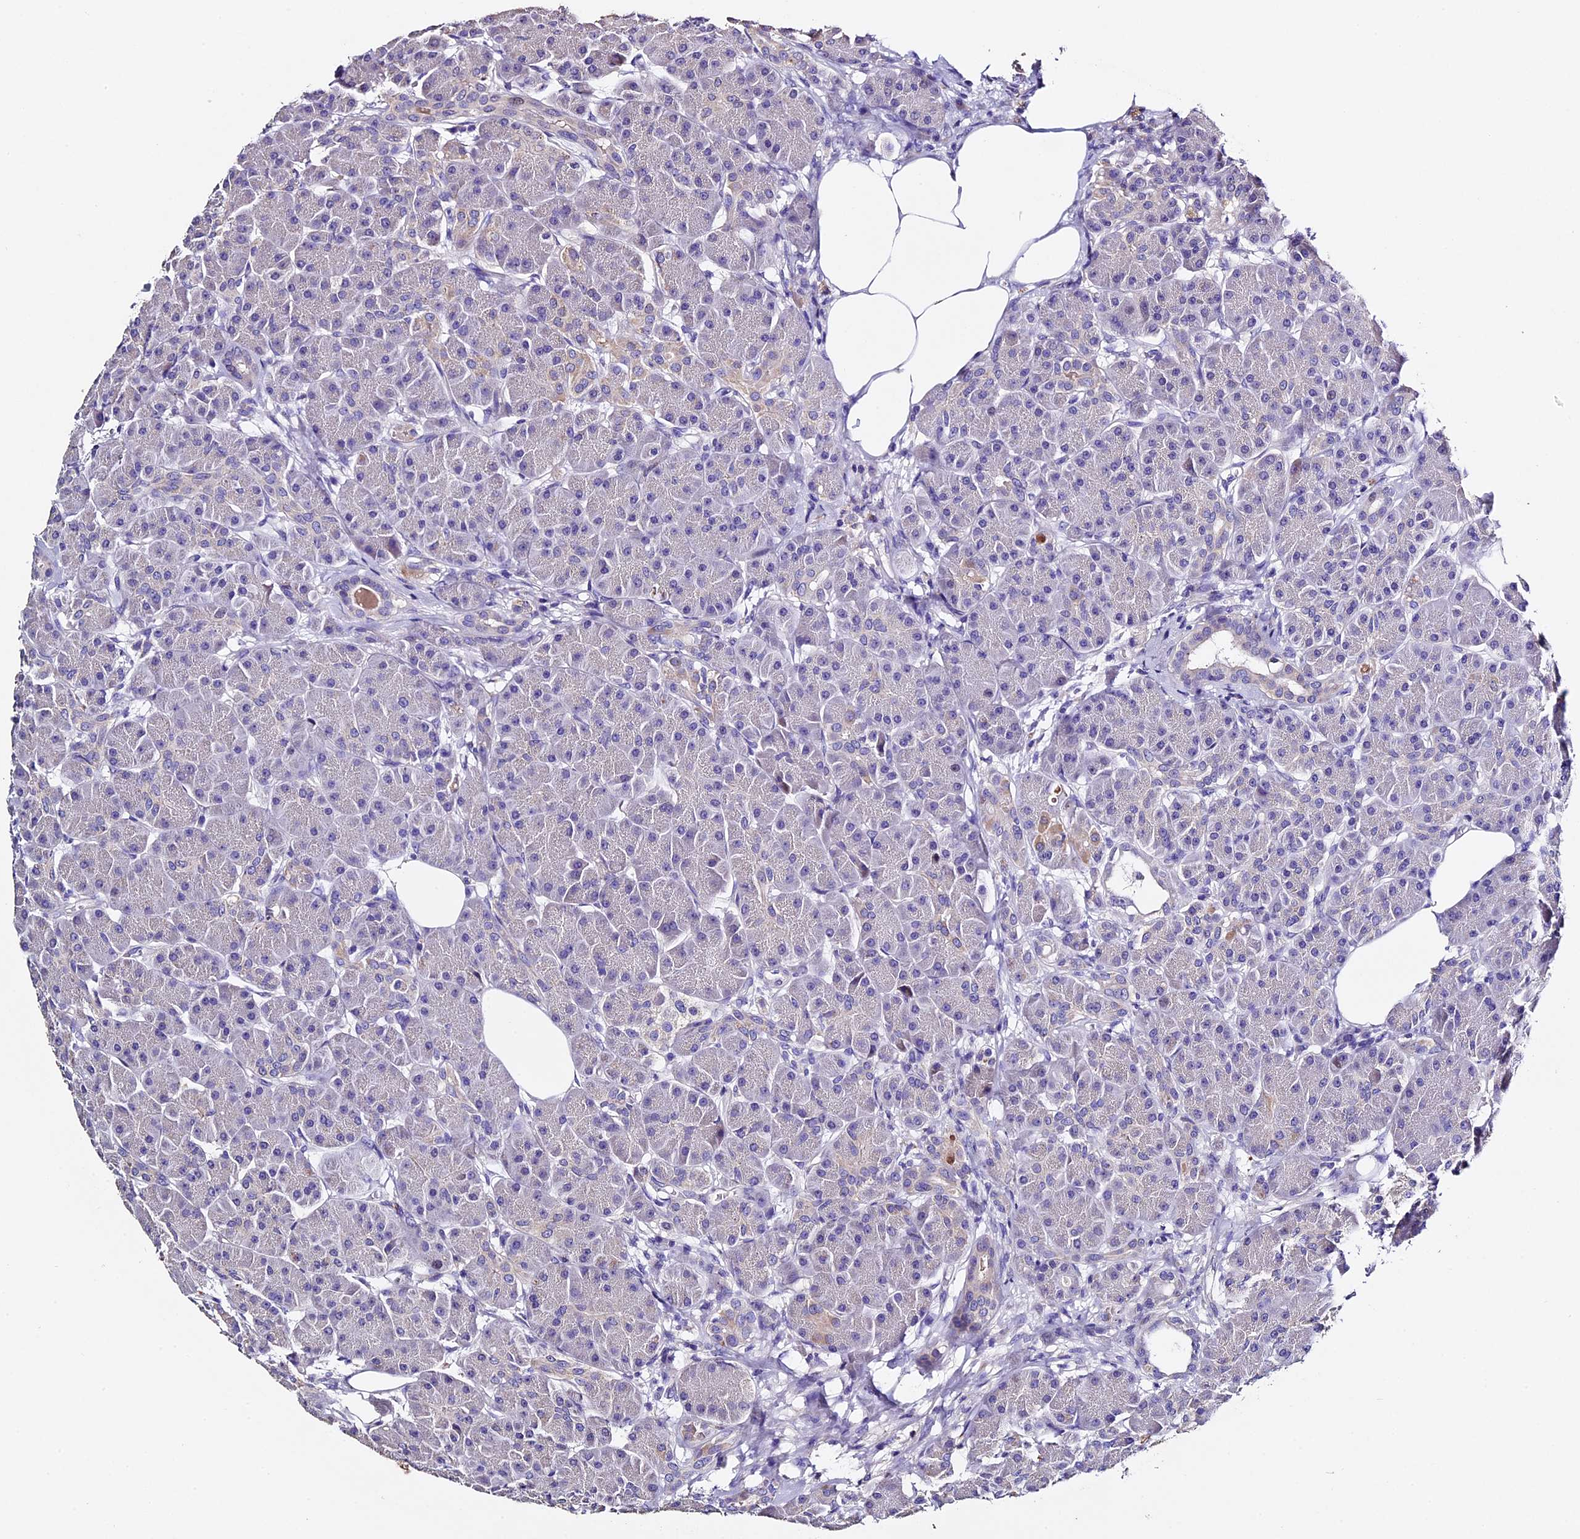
{"staining": {"intensity": "weak", "quantity": "<25%", "location": "cytoplasmic/membranous"}, "tissue": "pancreas", "cell_type": "Exocrine glandular cells", "image_type": "normal", "snomed": [{"axis": "morphology", "description": "Normal tissue, NOS"}, {"axis": "topography", "description": "Pancreas"}], "caption": "Immunohistochemical staining of normal pancreas reveals no significant positivity in exocrine glandular cells. Brightfield microscopy of immunohistochemistry (IHC) stained with DAB (brown) and hematoxylin (blue), captured at high magnification.", "gene": "FBXW9", "patient": {"sex": "male", "age": 63}}